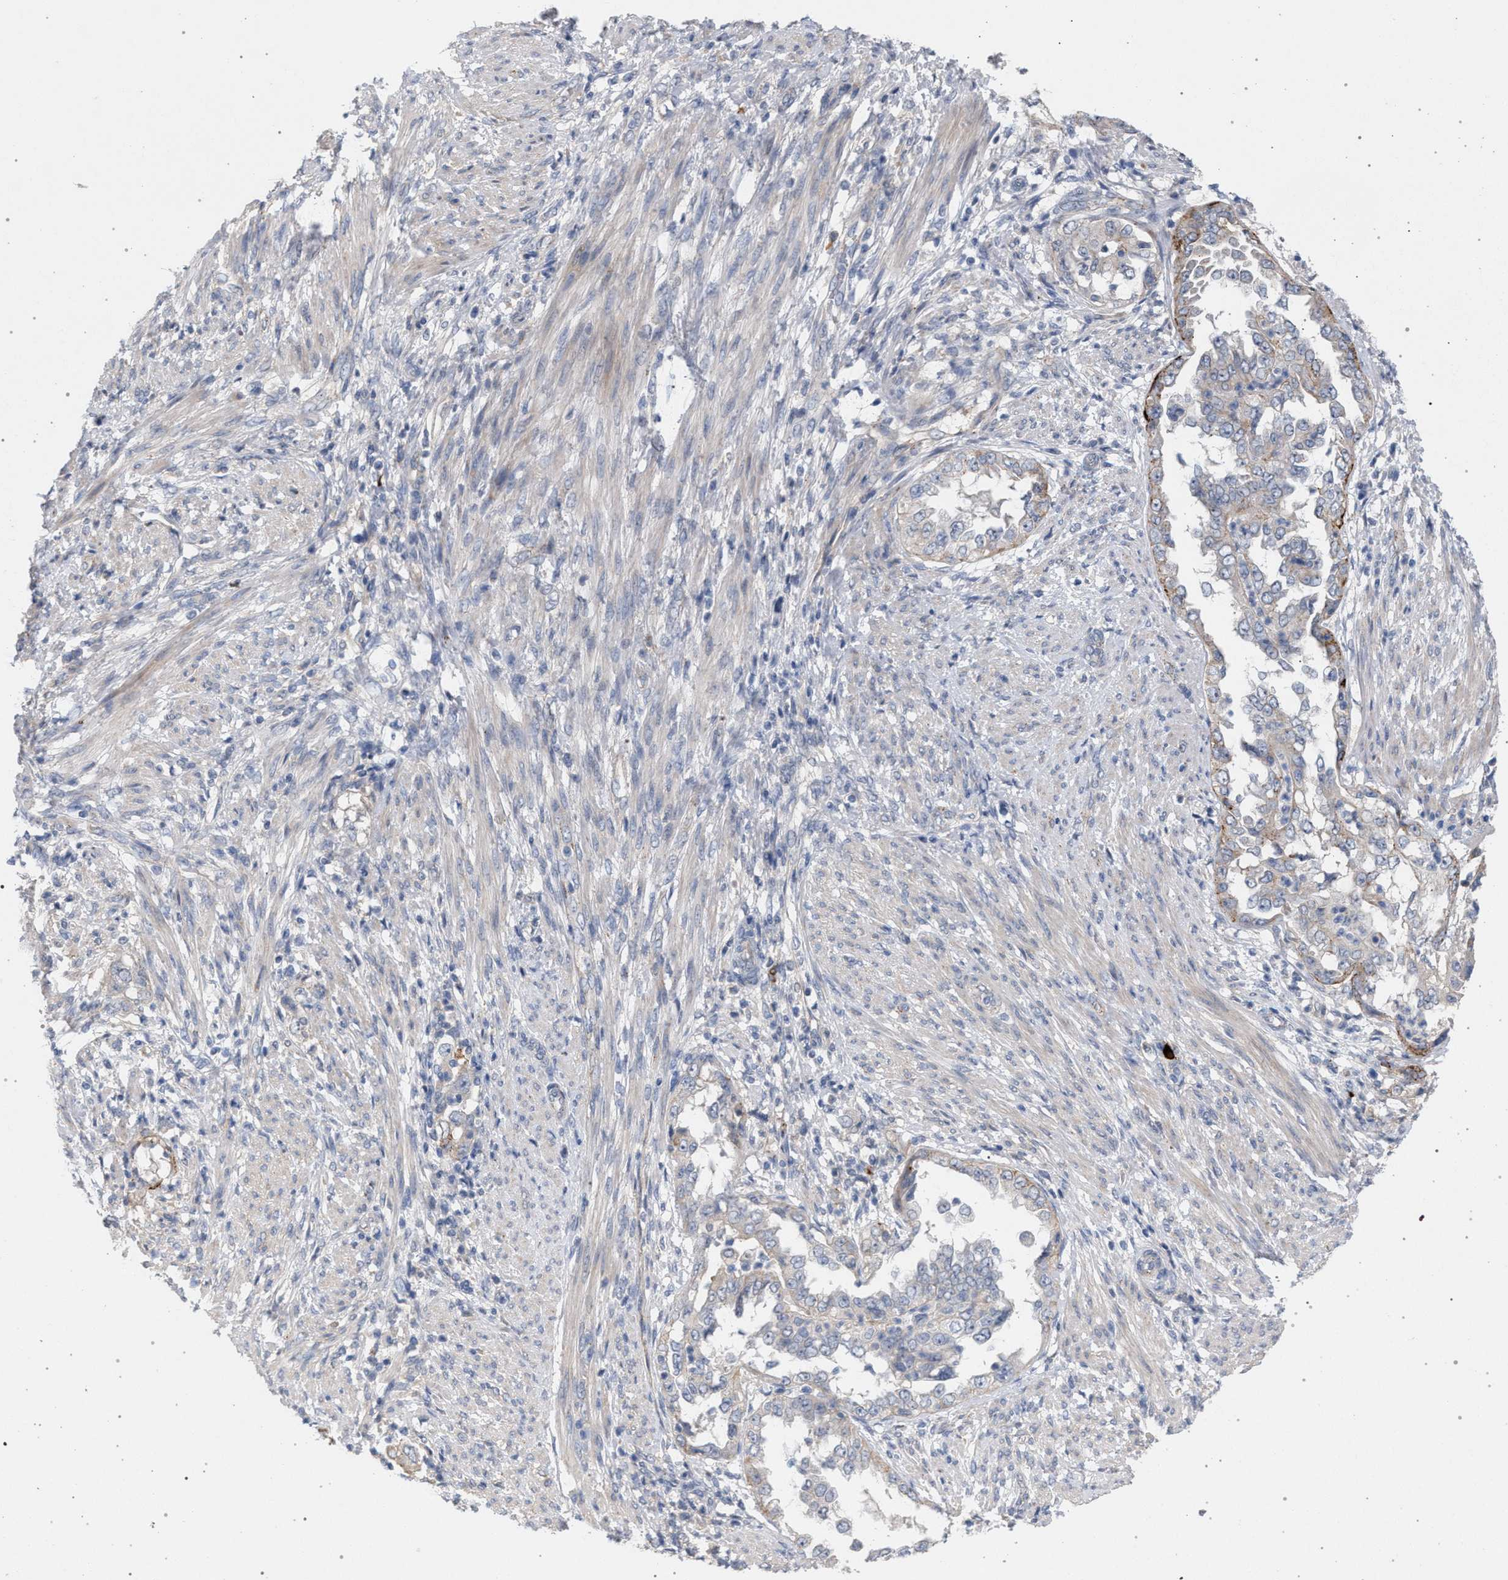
{"staining": {"intensity": "weak", "quantity": "<25%", "location": "cytoplasmic/membranous"}, "tissue": "endometrial cancer", "cell_type": "Tumor cells", "image_type": "cancer", "snomed": [{"axis": "morphology", "description": "Adenocarcinoma, NOS"}, {"axis": "topography", "description": "Endometrium"}], "caption": "Tumor cells show no significant staining in adenocarcinoma (endometrial).", "gene": "MAMDC2", "patient": {"sex": "female", "age": 85}}